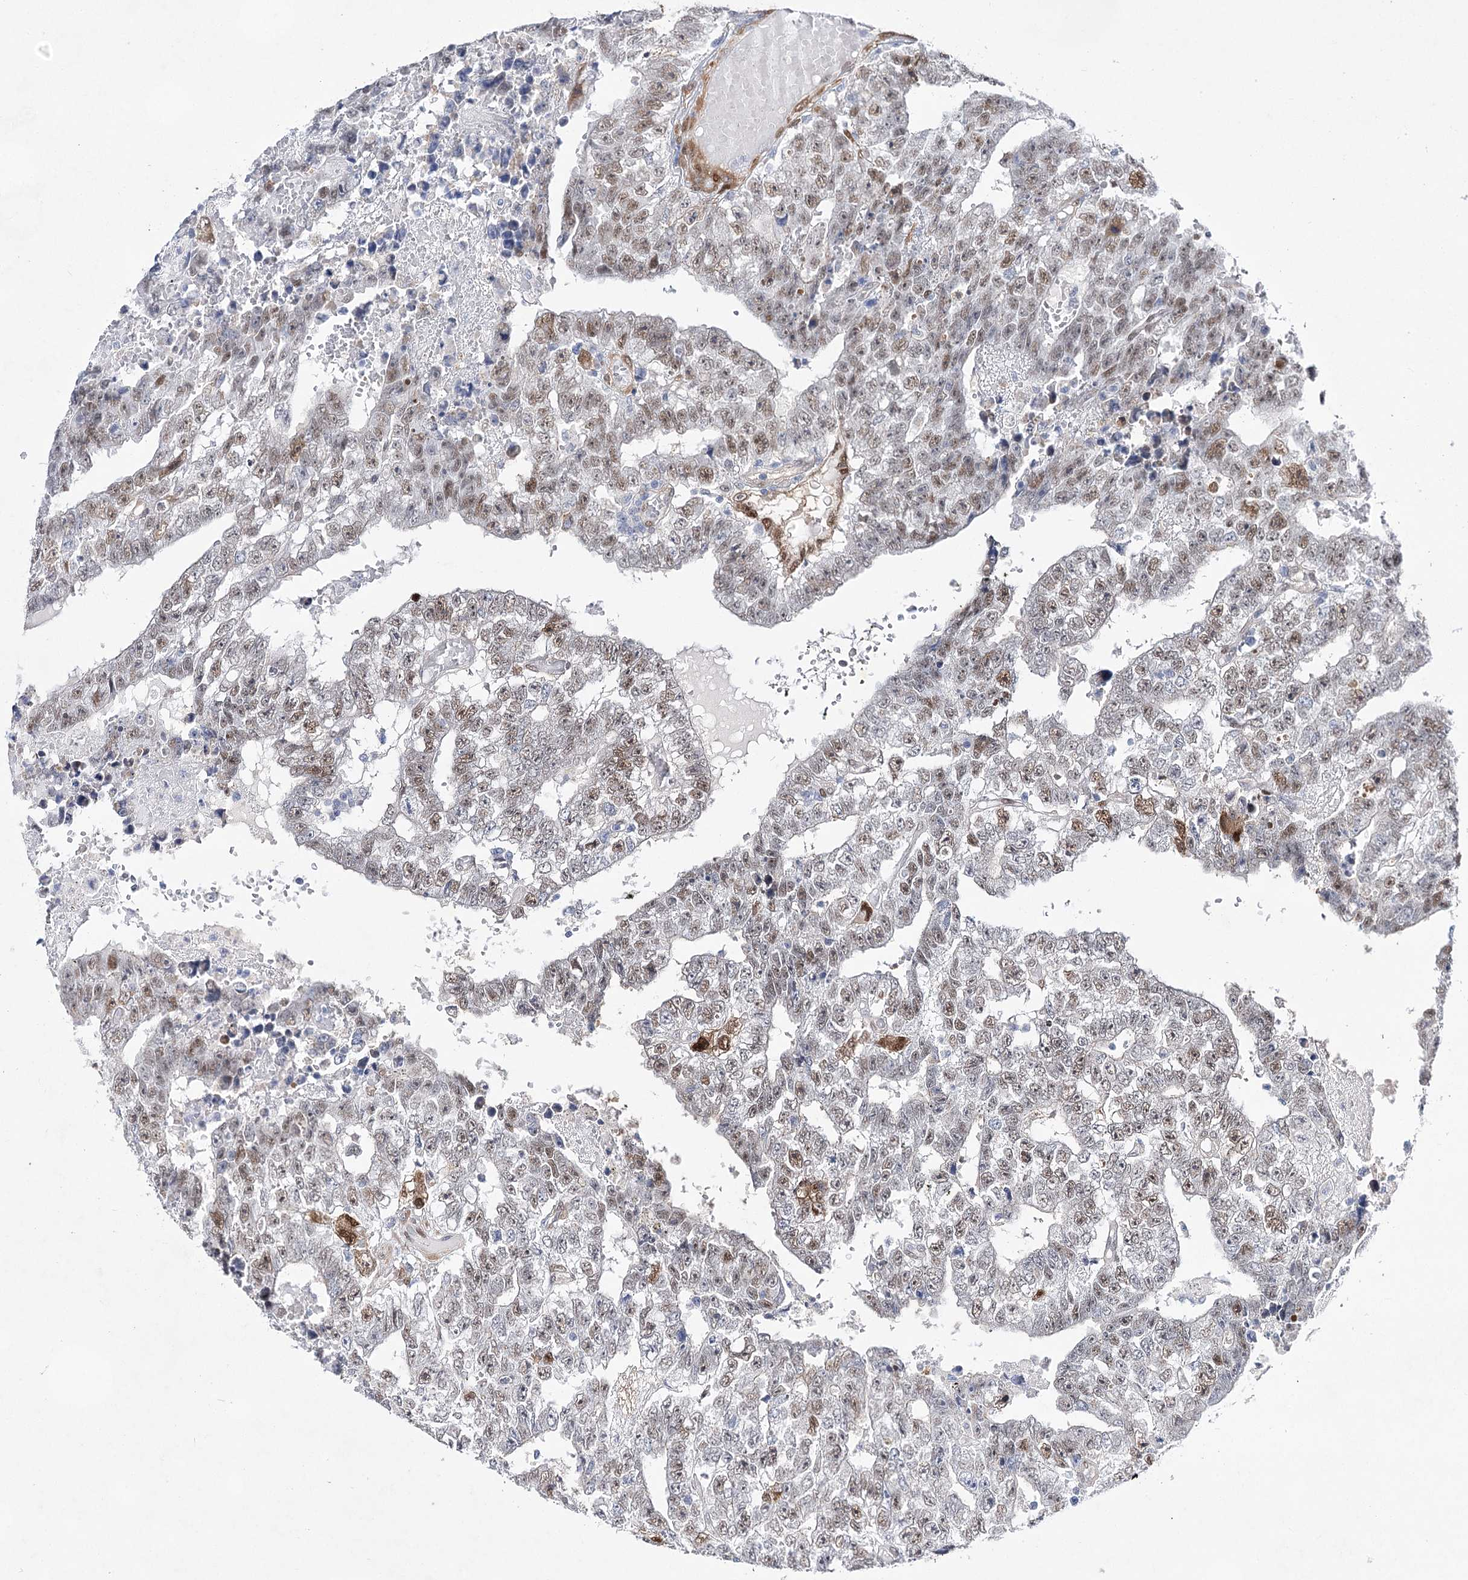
{"staining": {"intensity": "weak", "quantity": "25%-75%", "location": "nuclear"}, "tissue": "testis cancer", "cell_type": "Tumor cells", "image_type": "cancer", "snomed": [{"axis": "morphology", "description": "Carcinoma, Embryonal, NOS"}, {"axis": "topography", "description": "Testis"}], "caption": "Immunohistochemistry micrograph of neoplastic tissue: embryonal carcinoma (testis) stained using immunohistochemistry (IHC) reveals low levels of weak protein expression localized specifically in the nuclear of tumor cells, appearing as a nuclear brown color.", "gene": "UGDH", "patient": {"sex": "male", "age": 25}}